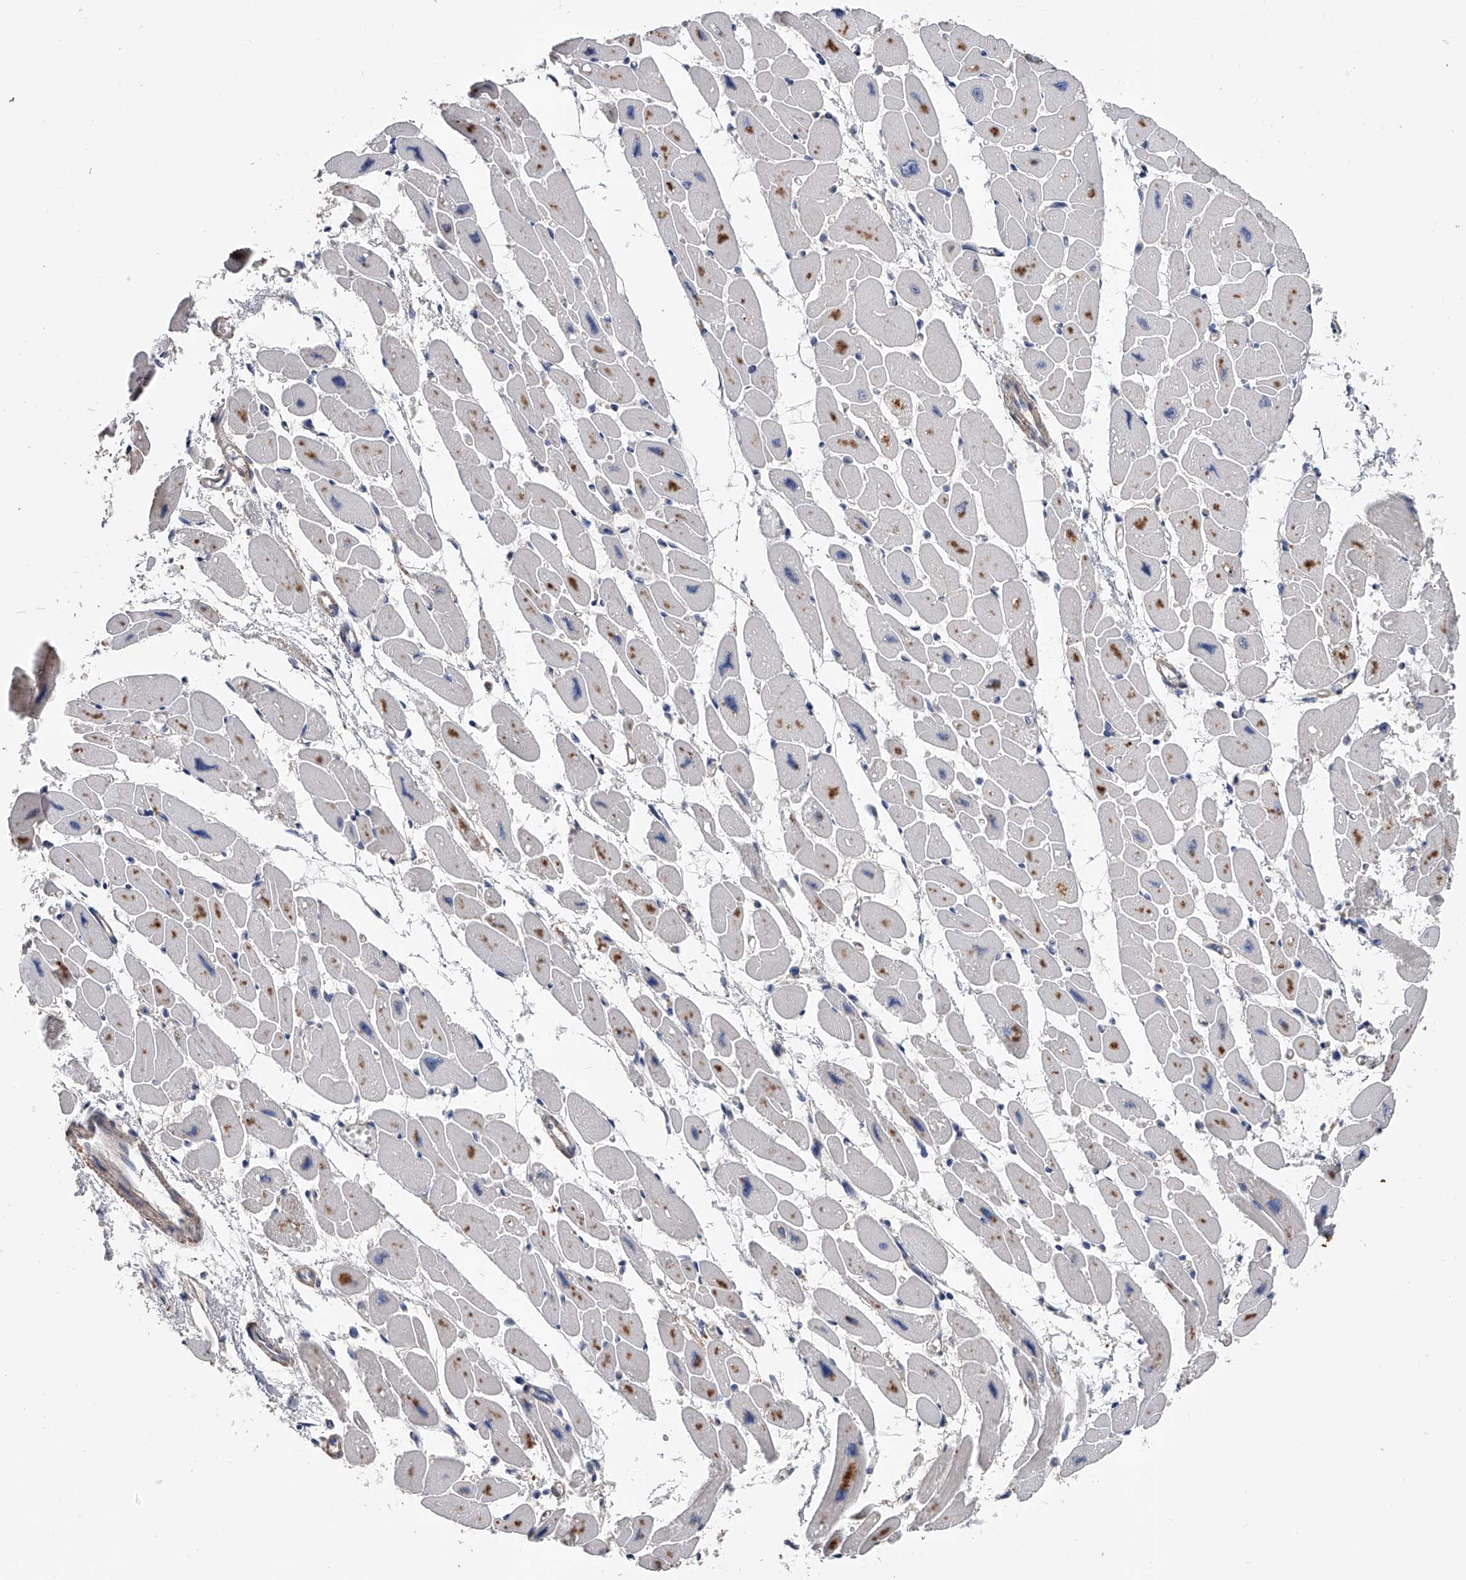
{"staining": {"intensity": "weak", "quantity": "<25%", "location": "cytoplasmic/membranous"}, "tissue": "heart muscle", "cell_type": "Cardiomyocytes", "image_type": "normal", "snomed": [{"axis": "morphology", "description": "Normal tissue, NOS"}, {"axis": "topography", "description": "Heart"}], "caption": "This is a histopathology image of immunohistochemistry (IHC) staining of benign heart muscle, which shows no expression in cardiomyocytes.", "gene": "CFAP298", "patient": {"sex": "female", "age": 54}}